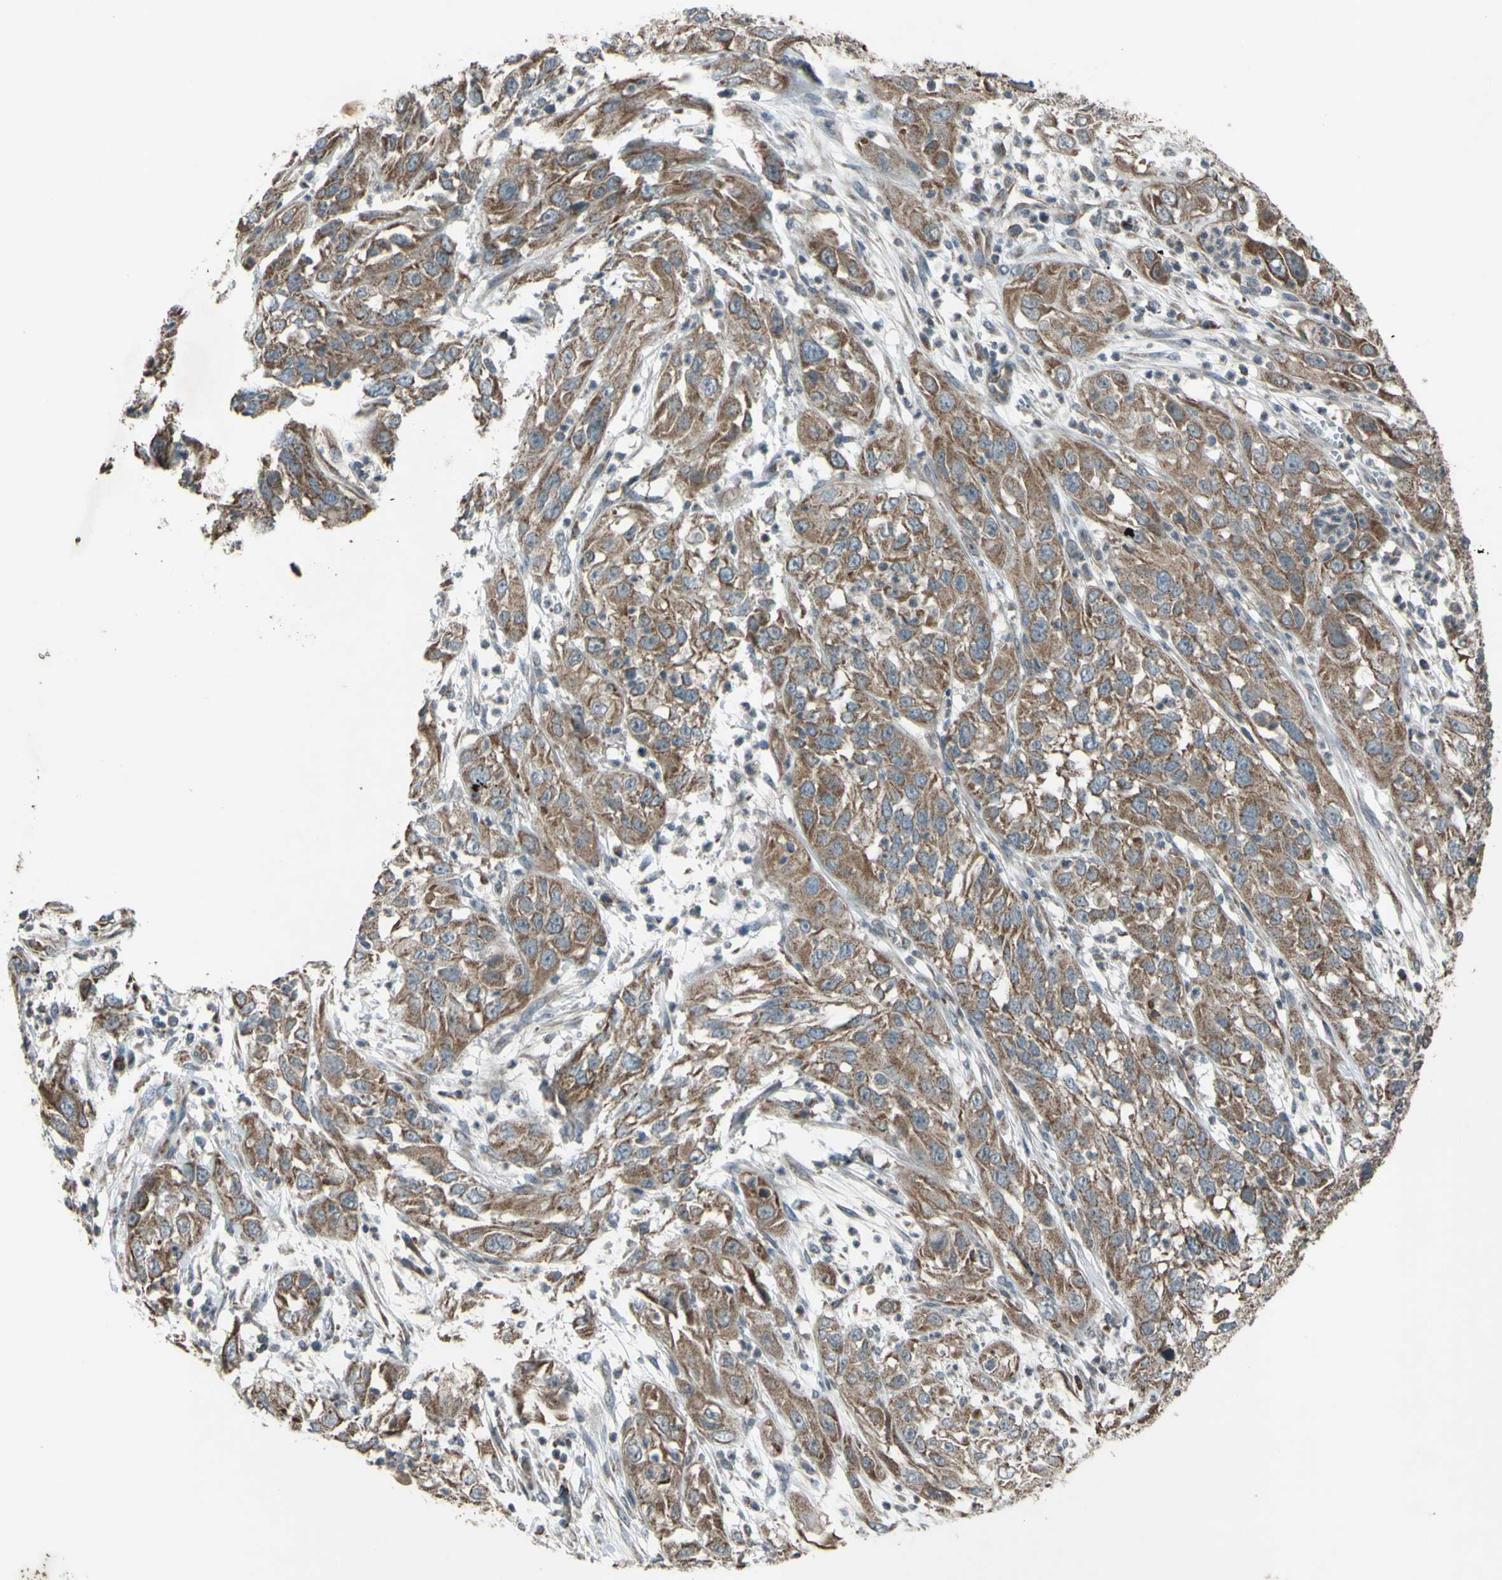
{"staining": {"intensity": "moderate", "quantity": ">75%", "location": "cytoplasmic/membranous"}, "tissue": "cervical cancer", "cell_type": "Tumor cells", "image_type": "cancer", "snomed": [{"axis": "morphology", "description": "Squamous cell carcinoma, NOS"}, {"axis": "topography", "description": "Cervix"}], "caption": "Tumor cells show medium levels of moderate cytoplasmic/membranous expression in approximately >75% of cells in human cervical cancer.", "gene": "ACOT8", "patient": {"sex": "female", "age": 32}}